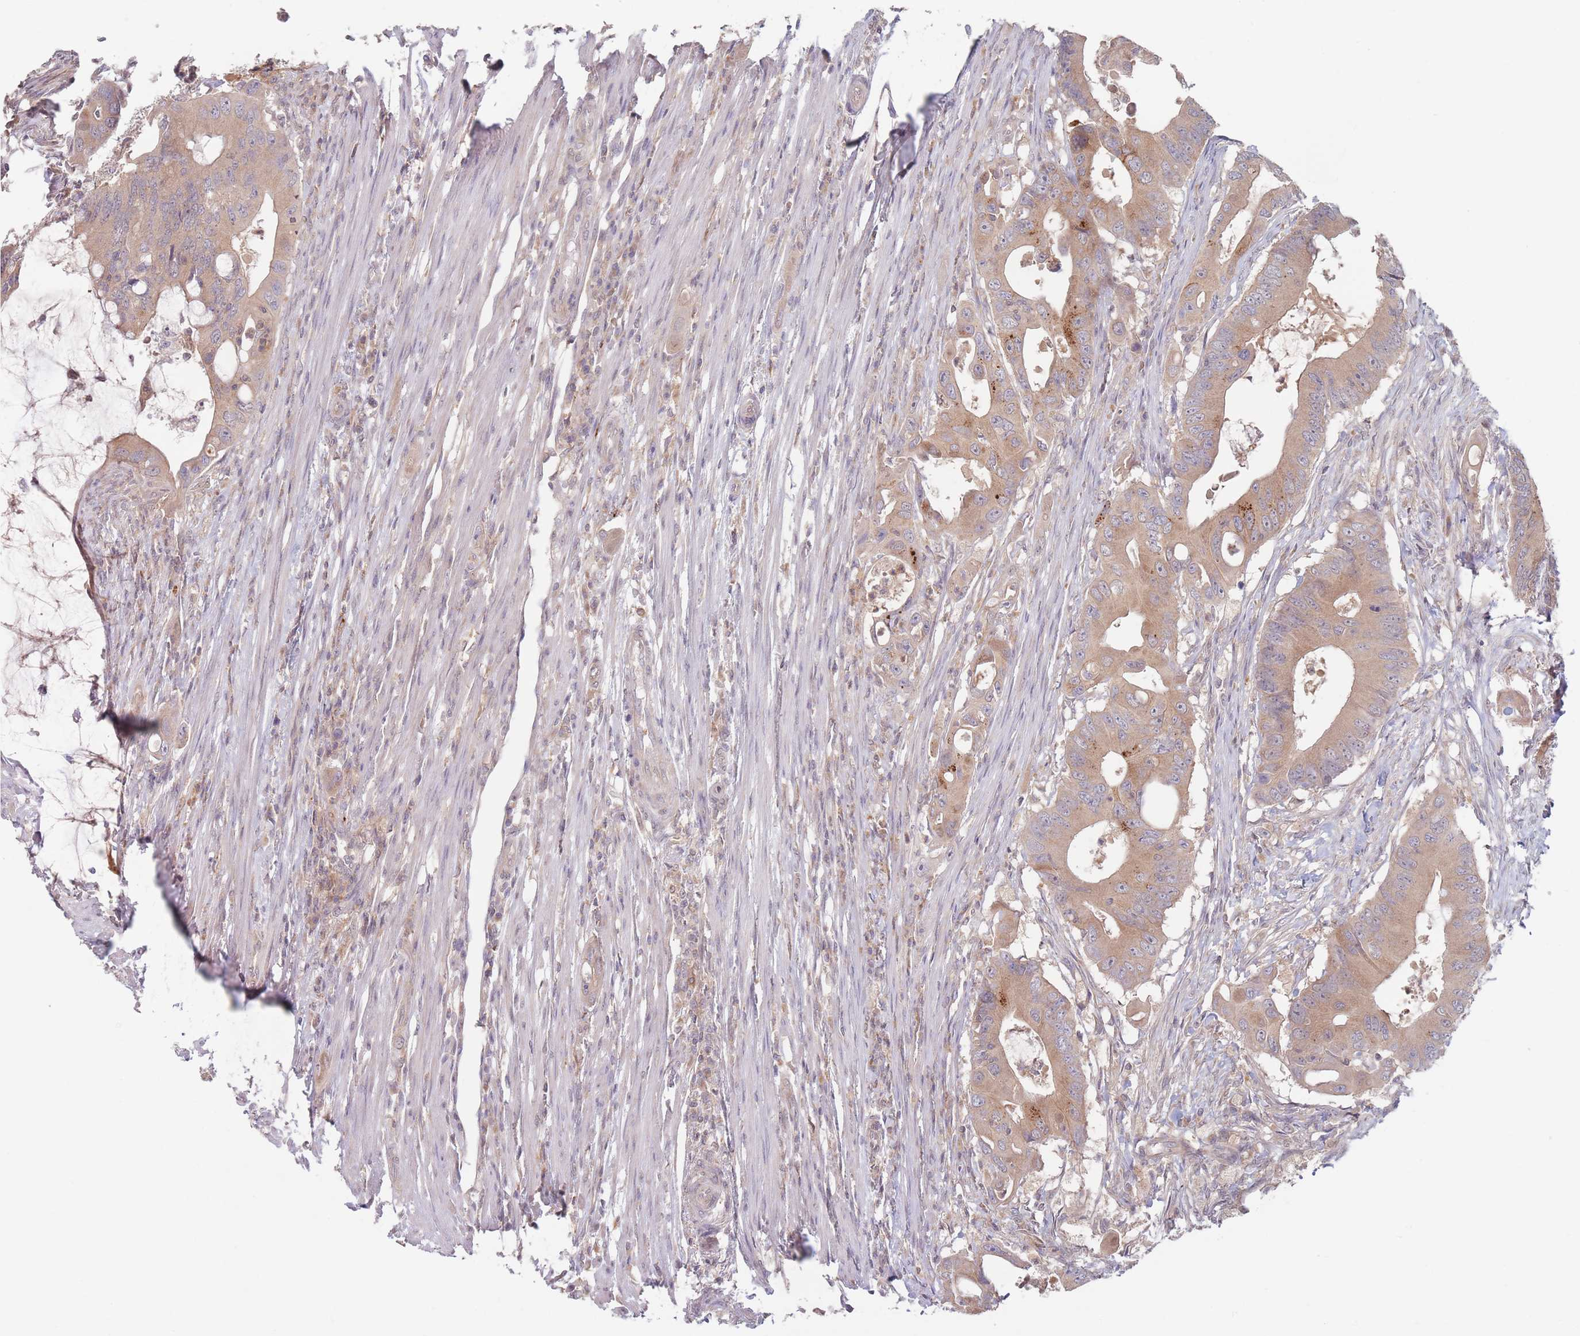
{"staining": {"intensity": "moderate", "quantity": ">75%", "location": "cytoplasmic/membranous"}, "tissue": "colorectal cancer", "cell_type": "Tumor cells", "image_type": "cancer", "snomed": [{"axis": "morphology", "description": "Adenocarcinoma, NOS"}, {"axis": "topography", "description": "Colon"}], "caption": "Colorectal adenocarcinoma stained with immunohistochemistry (IHC) exhibits moderate cytoplasmic/membranous positivity in approximately >75% of tumor cells. (DAB = brown stain, brightfield microscopy at high magnification).", "gene": "PPM1A", "patient": {"sex": "male", "age": 71}}